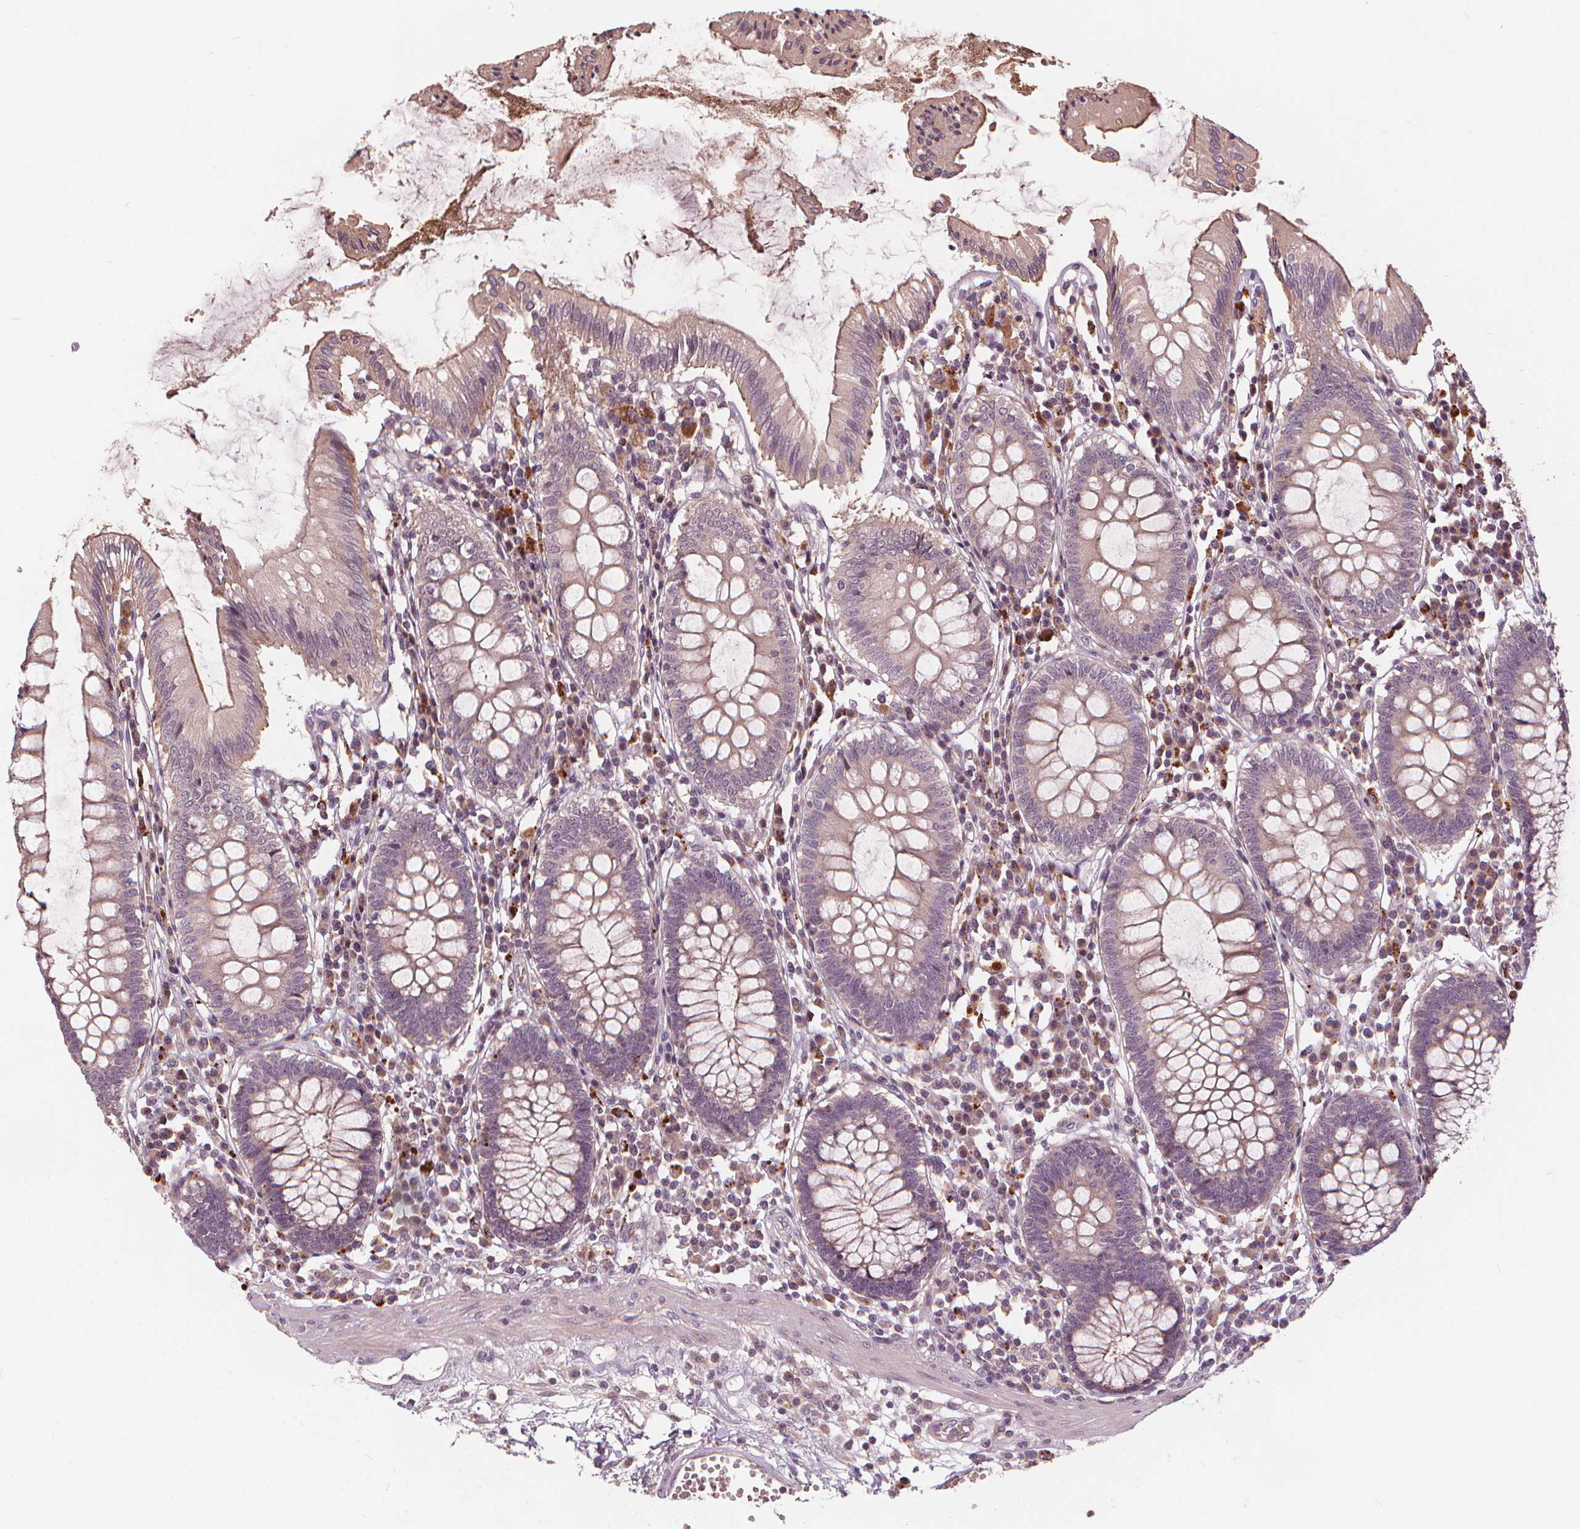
{"staining": {"intensity": "negative", "quantity": "none", "location": "none"}, "tissue": "colon", "cell_type": "Endothelial cells", "image_type": "normal", "snomed": [{"axis": "morphology", "description": "Normal tissue, NOS"}, {"axis": "morphology", "description": "Adenocarcinoma, NOS"}, {"axis": "topography", "description": "Colon"}], "caption": "Immunohistochemistry (IHC) micrograph of benign colon stained for a protein (brown), which reveals no expression in endothelial cells. Brightfield microscopy of immunohistochemistry (IHC) stained with DAB (brown) and hematoxylin (blue), captured at high magnification.", "gene": "IPO13", "patient": {"sex": "male", "age": 83}}